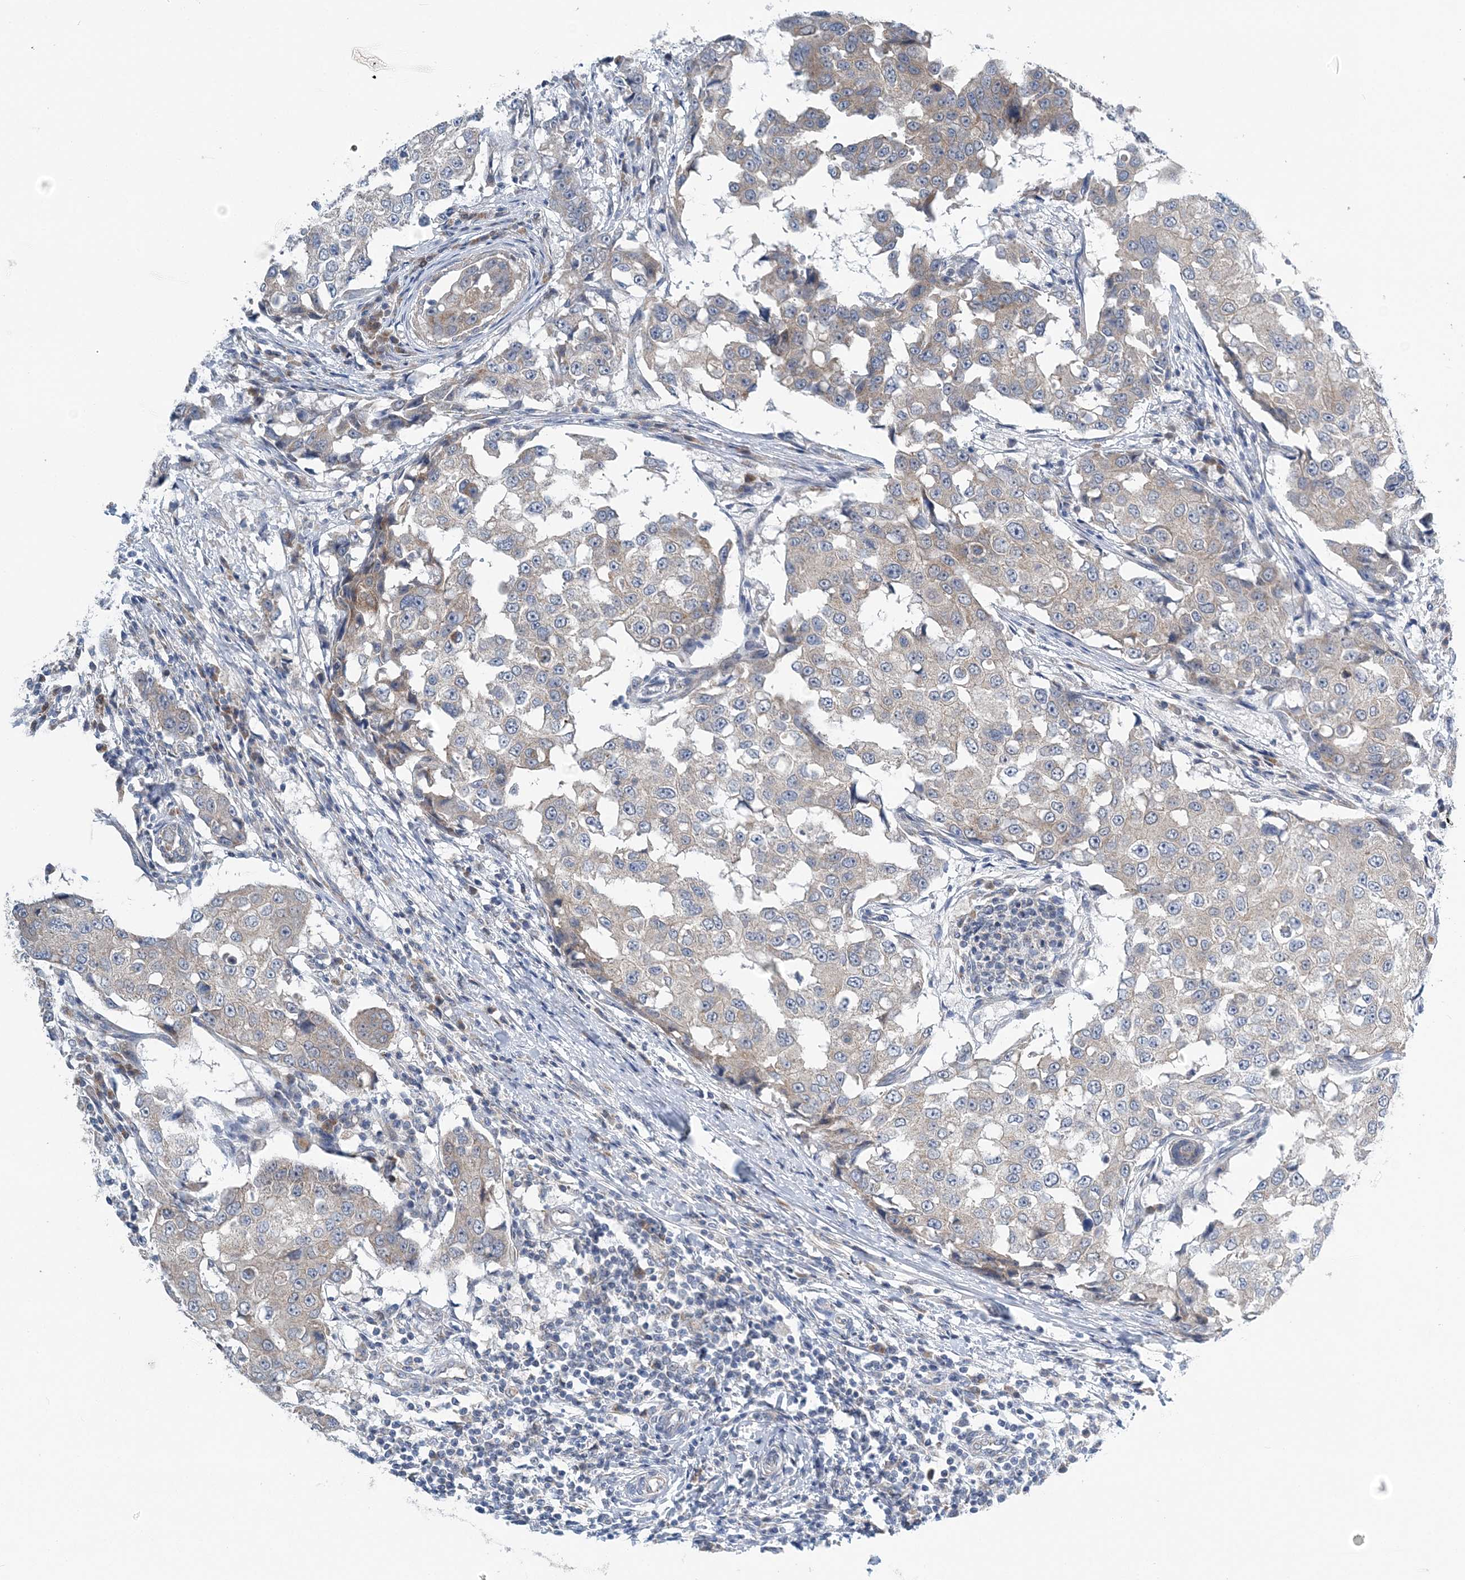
{"staining": {"intensity": "negative", "quantity": "none", "location": "none"}, "tissue": "breast cancer", "cell_type": "Tumor cells", "image_type": "cancer", "snomed": [{"axis": "morphology", "description": "Duct carcinoma"}, {"axis": "topography", "description": "Breast"}], "caption": "A micrograph of human breast cancer is negative for staining in tumor cells.", "gene": "COPE", "patient": {"sex": "female", "age": 27}}